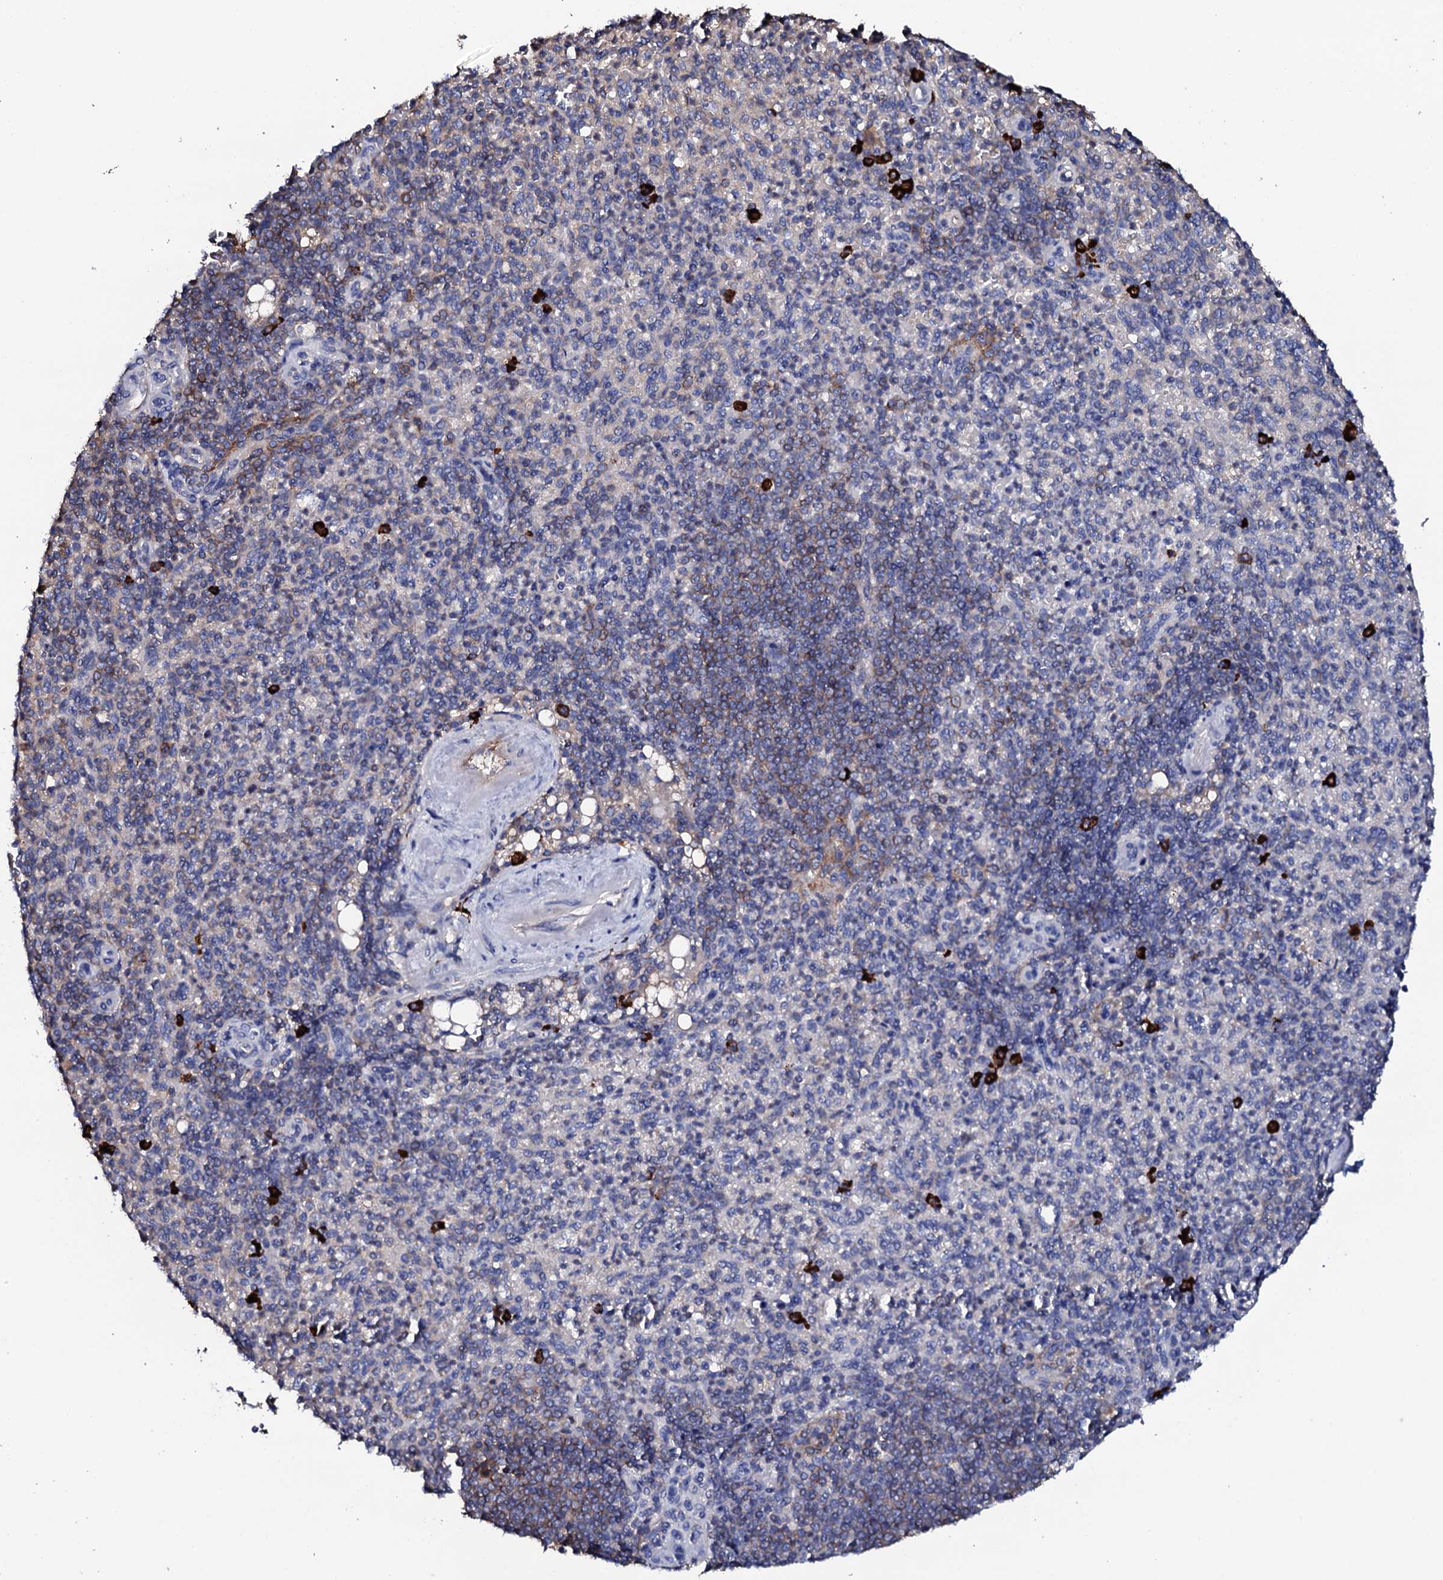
{"staining": {"intensity": "weak", "quantity": "<25%", "location": "cytoplasmic/membranous"}, "tissue": "spleen", "cell_type": "Cells in red pulp", "image_type": "normal", "snomed": [{"axis": "morphology", "description": "Normal tissue, NOS"}, {"axis": "topography", "description": "Spleen"}], "caption": "A micrograph of spleen stained for a protein demonstrates no brown staining in cells in red pulp. The staining was performed using DAB (3,3'-diaminobenzidine) to visualize the protein expression in brown, while the nuclei were stained in blue with hematoxylin (Magnification: 20x).", "gene": "TCAF2C", "patient": {"sex": "female", "age": 74}}